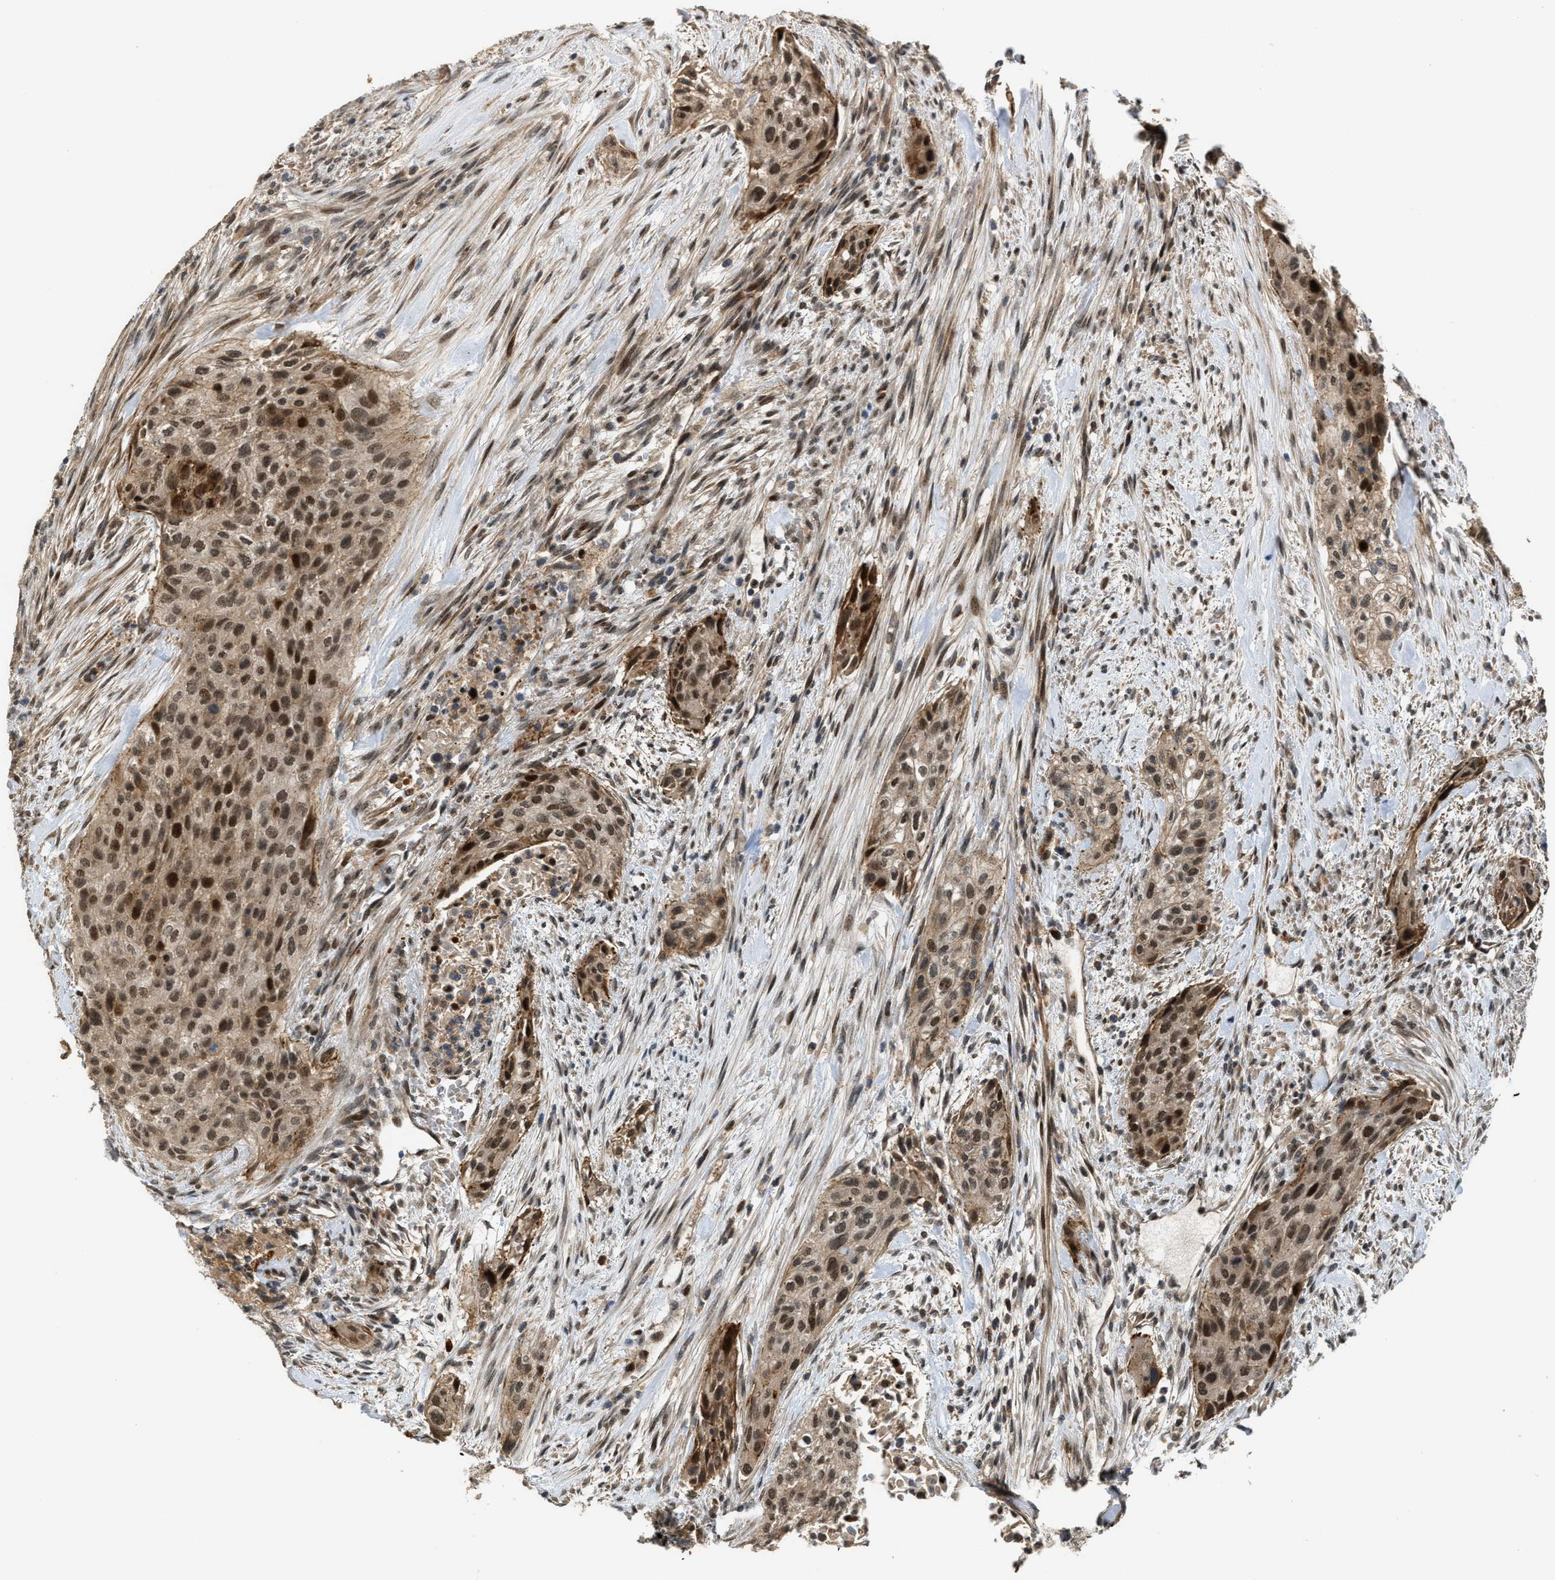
{"staining": {"intensity": "moderate", "quantity": ">75%", "location": "cytoplasmic/membranous,nuclear"}, "tissue": "urothelial cancer", "cell_type": "Tumor cells", "image_type": "cancer", "snomed": [{"axis": "morphology", "description": "Urothelial carcinoma, Low grade"}, {"axis": "morphology", "description": "Urothelial carcinoma, High grade"}, {"axis": "topography", "description": "Urinary bladder"}], "caption": "Immunohistochemical staining of high-grade urothelial carcinoma displays moderate cytoplasmic/membranous and nuclear protein expression in about >75% of tumor cells.", "gene": "DPF2", "patient": {"sex": "male", "age": 35}}